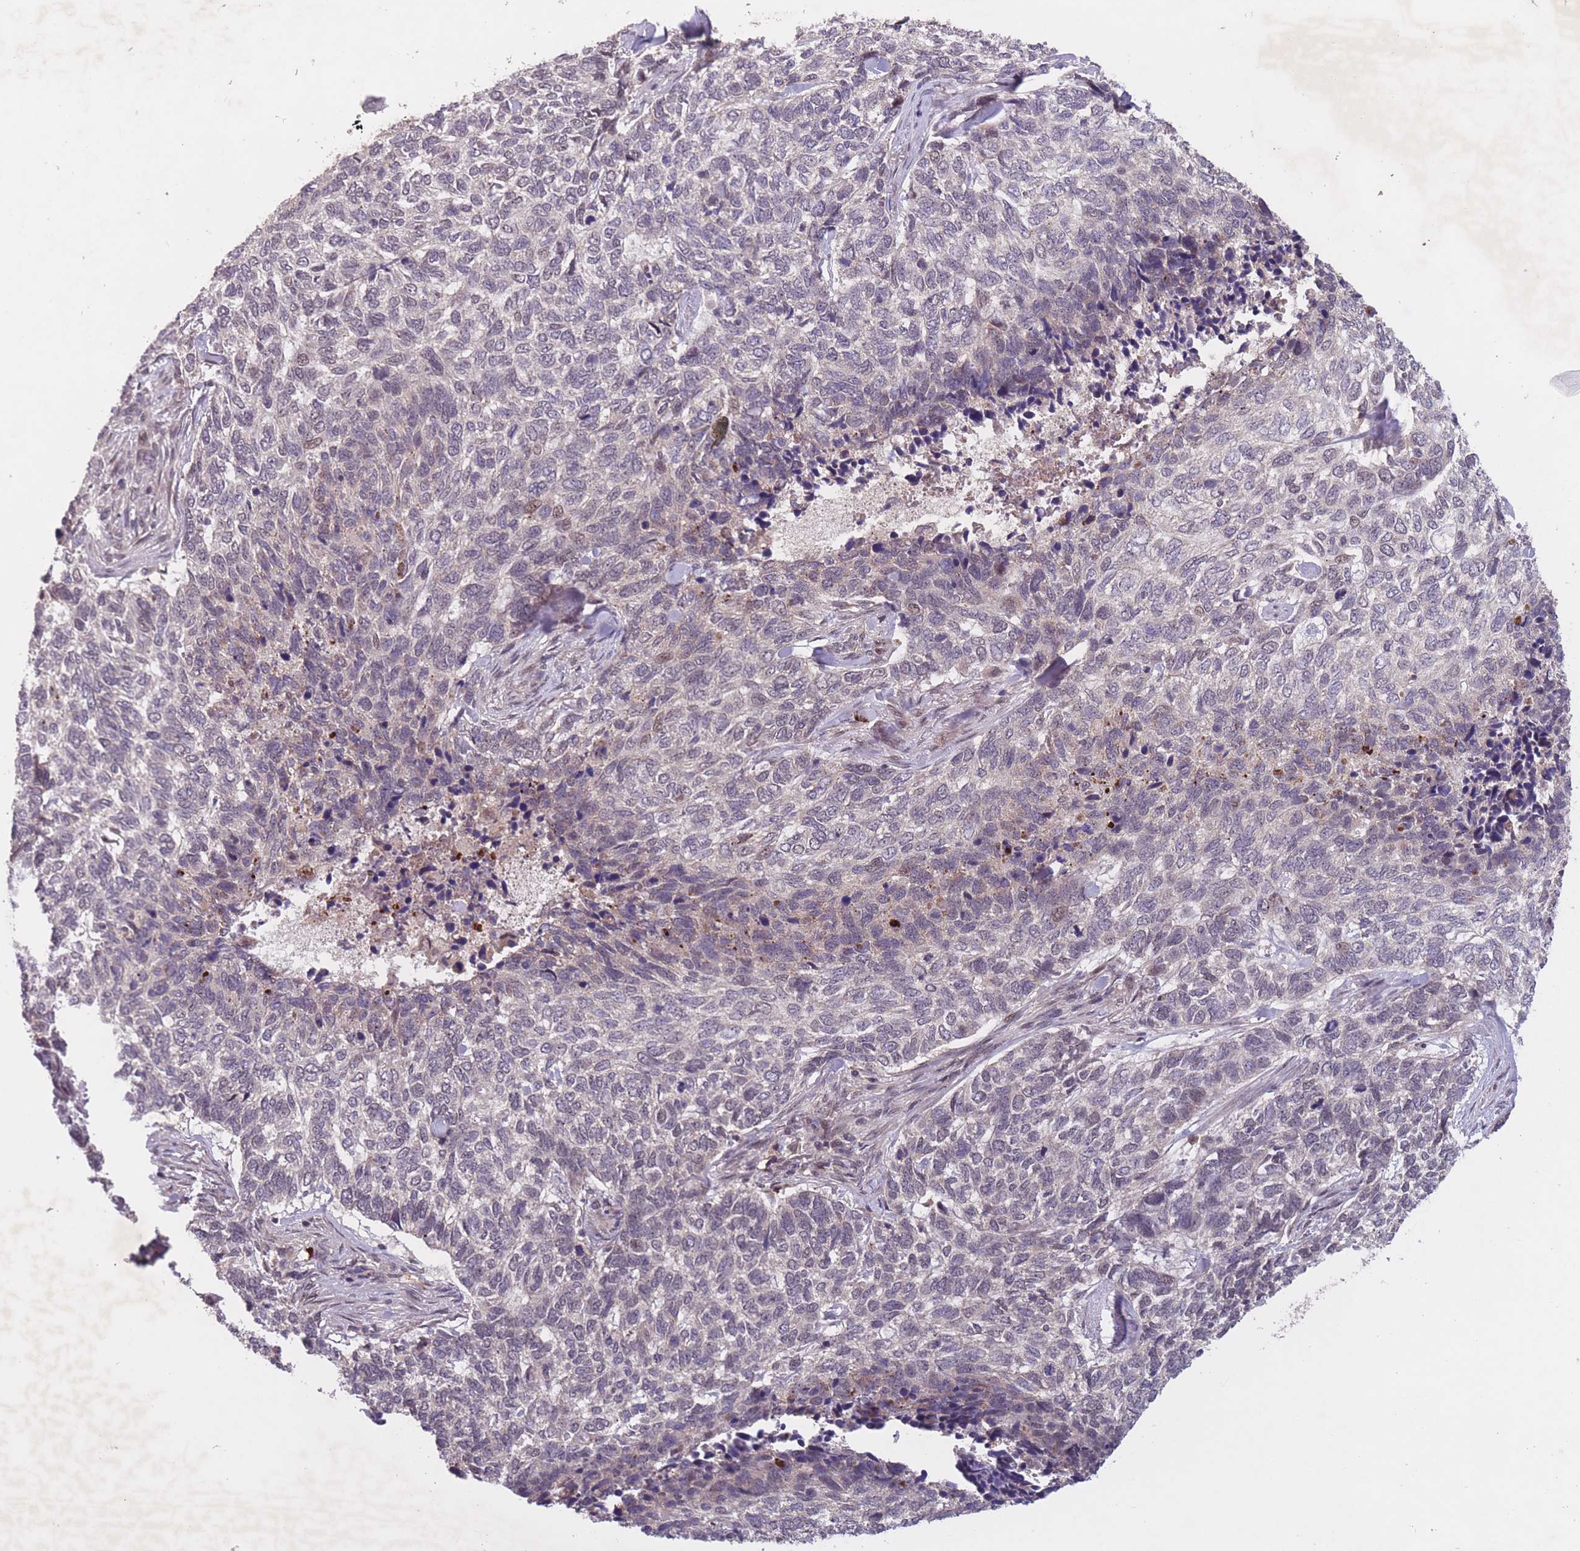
{"staining": {"intensity": "weak", "quantity": "<25%", "location": "nuclear"}, "tissue": "skin cancer", "cell_type": "Tumor cells", "image_type": "cancer", "snomed": [{"axis": "morphology", "description": "Basal cell carcinoma"}, {"axis": "topography", "description": "Skin"}], "caption": "Photomicrograph shows no protein positivity in tumor cells of skin cancer (basal cell carcinoma) tissue.", "gene": "SECTM1", "patient": {"sex": "female", "age": 65}}